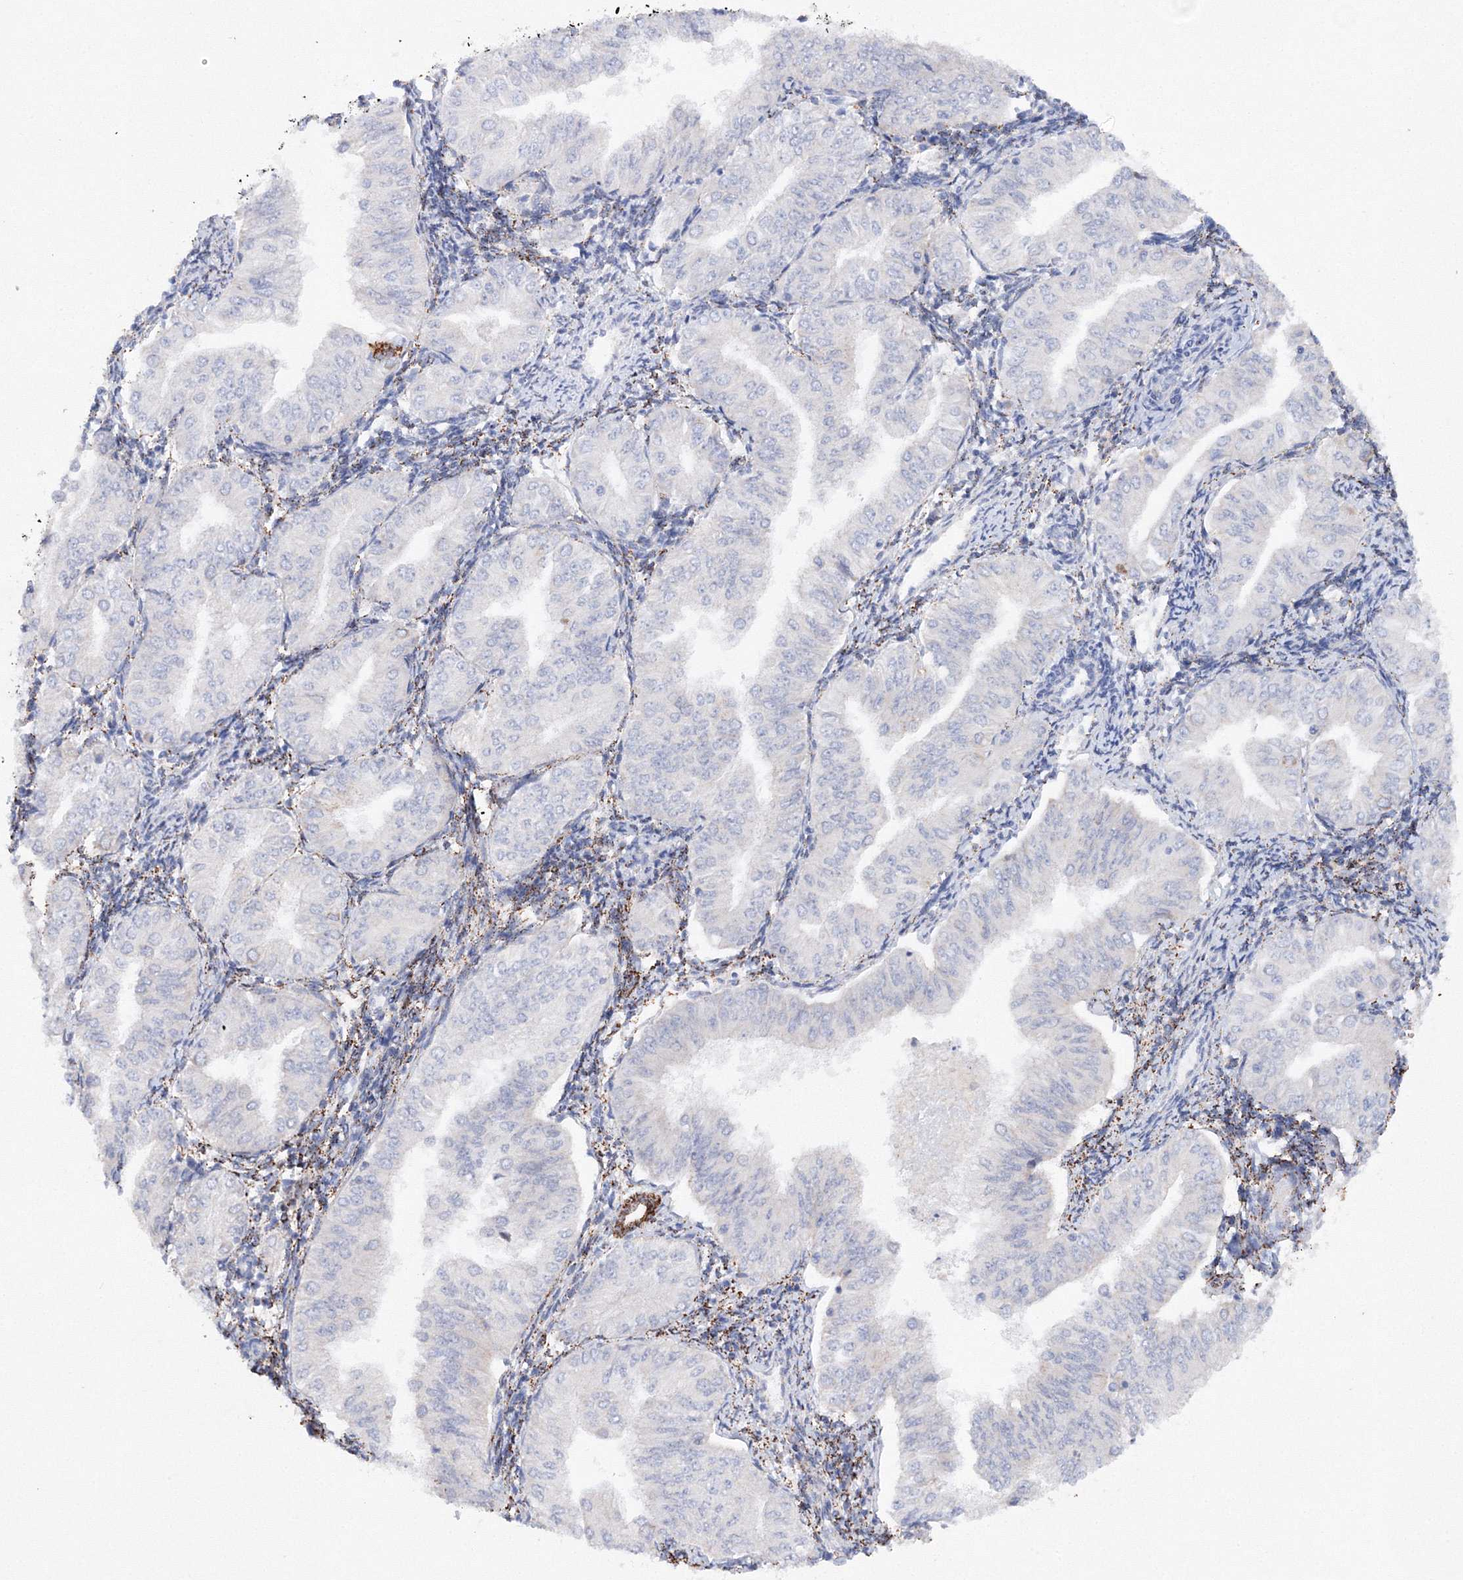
{"staining": {"intensity": "negative", "quantity": "none", "location": "none"}, "tissue": "endometrial cancer", "cell_type": "Tumor cells", "image_type": "cancer", "snomed": [{"axis": "morphology", "description": "Normal tissue, NOS"}, {"axis": "morphology", "description": "Adenocarcinoma, NOS"}, {"axis": "topography", "description": "Endometrium"}], "caption": "A high-resolution photomicrograph shows immunohistochemistry (IHC) staining of endometrial cancer (adenocarcinoma), which exhibits no significant positivity in tumor cells. (Immunohistochemistry (ihc), brightfield microscopy, high magnification).", "gene": "MERTK", "patient": {"sex": "female", "age": 53}}